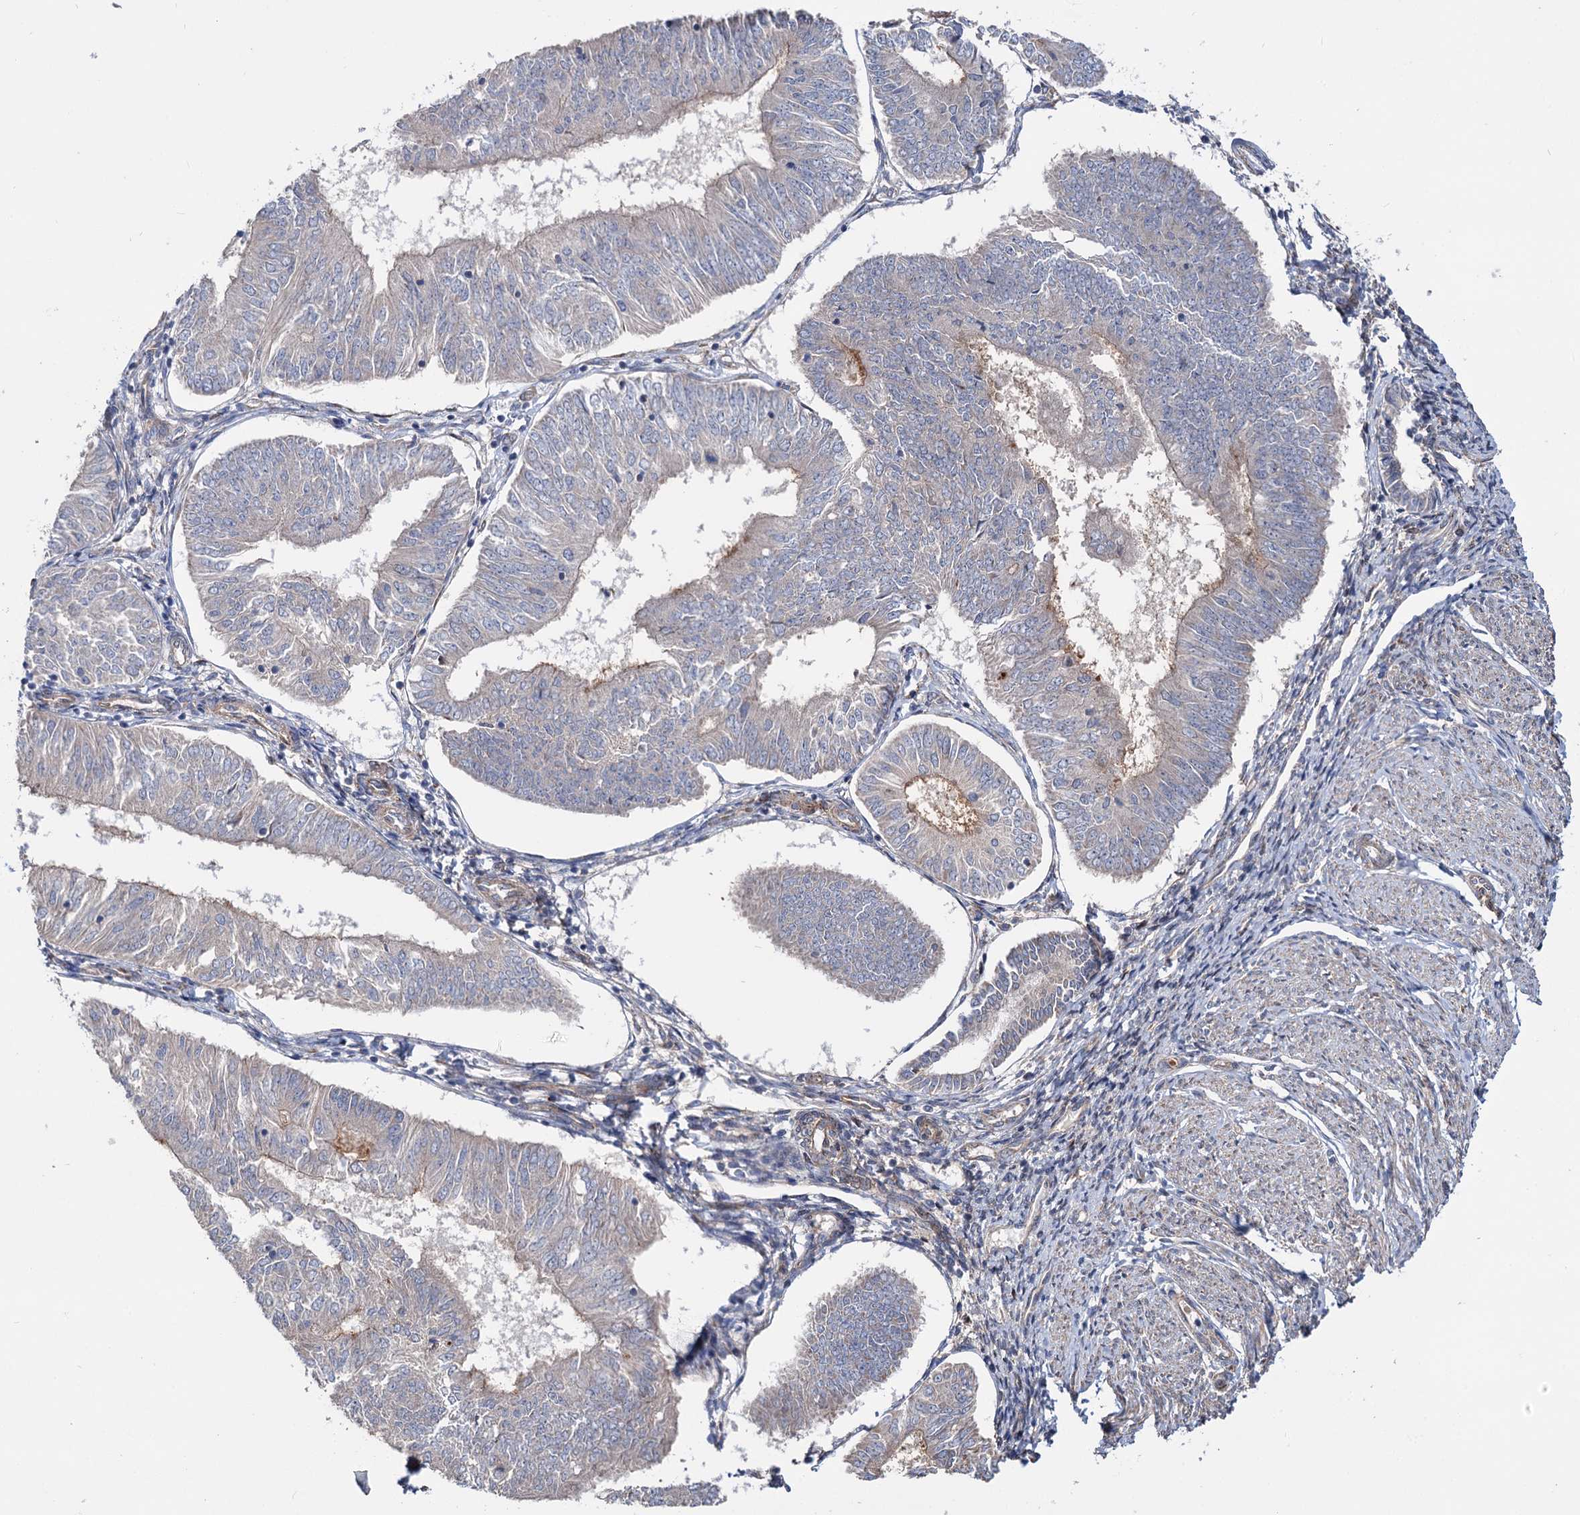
{"staining": {"intensity": "moderate", "quantity": "<25%", "location": "cytoplasmic/membranous"}, "tissue": "endometrial cancer", "cell_type": "Tumor cells", "image_type": "cancer", "snomed": [{"axis": "morphology", "description": "Adenocarcinoma, NOS"}, {"axis": "topography", "description": "Endometrium"}], "caption": "Endometrial adenocarcinoma was stained to show a protein in brown. There is low levels of moderate cytoplasmic/membranous positivity in approximately <25% of tumor cells.", "gene": "PTDSS2", "patient": {"sex": "female", "age": 58}}